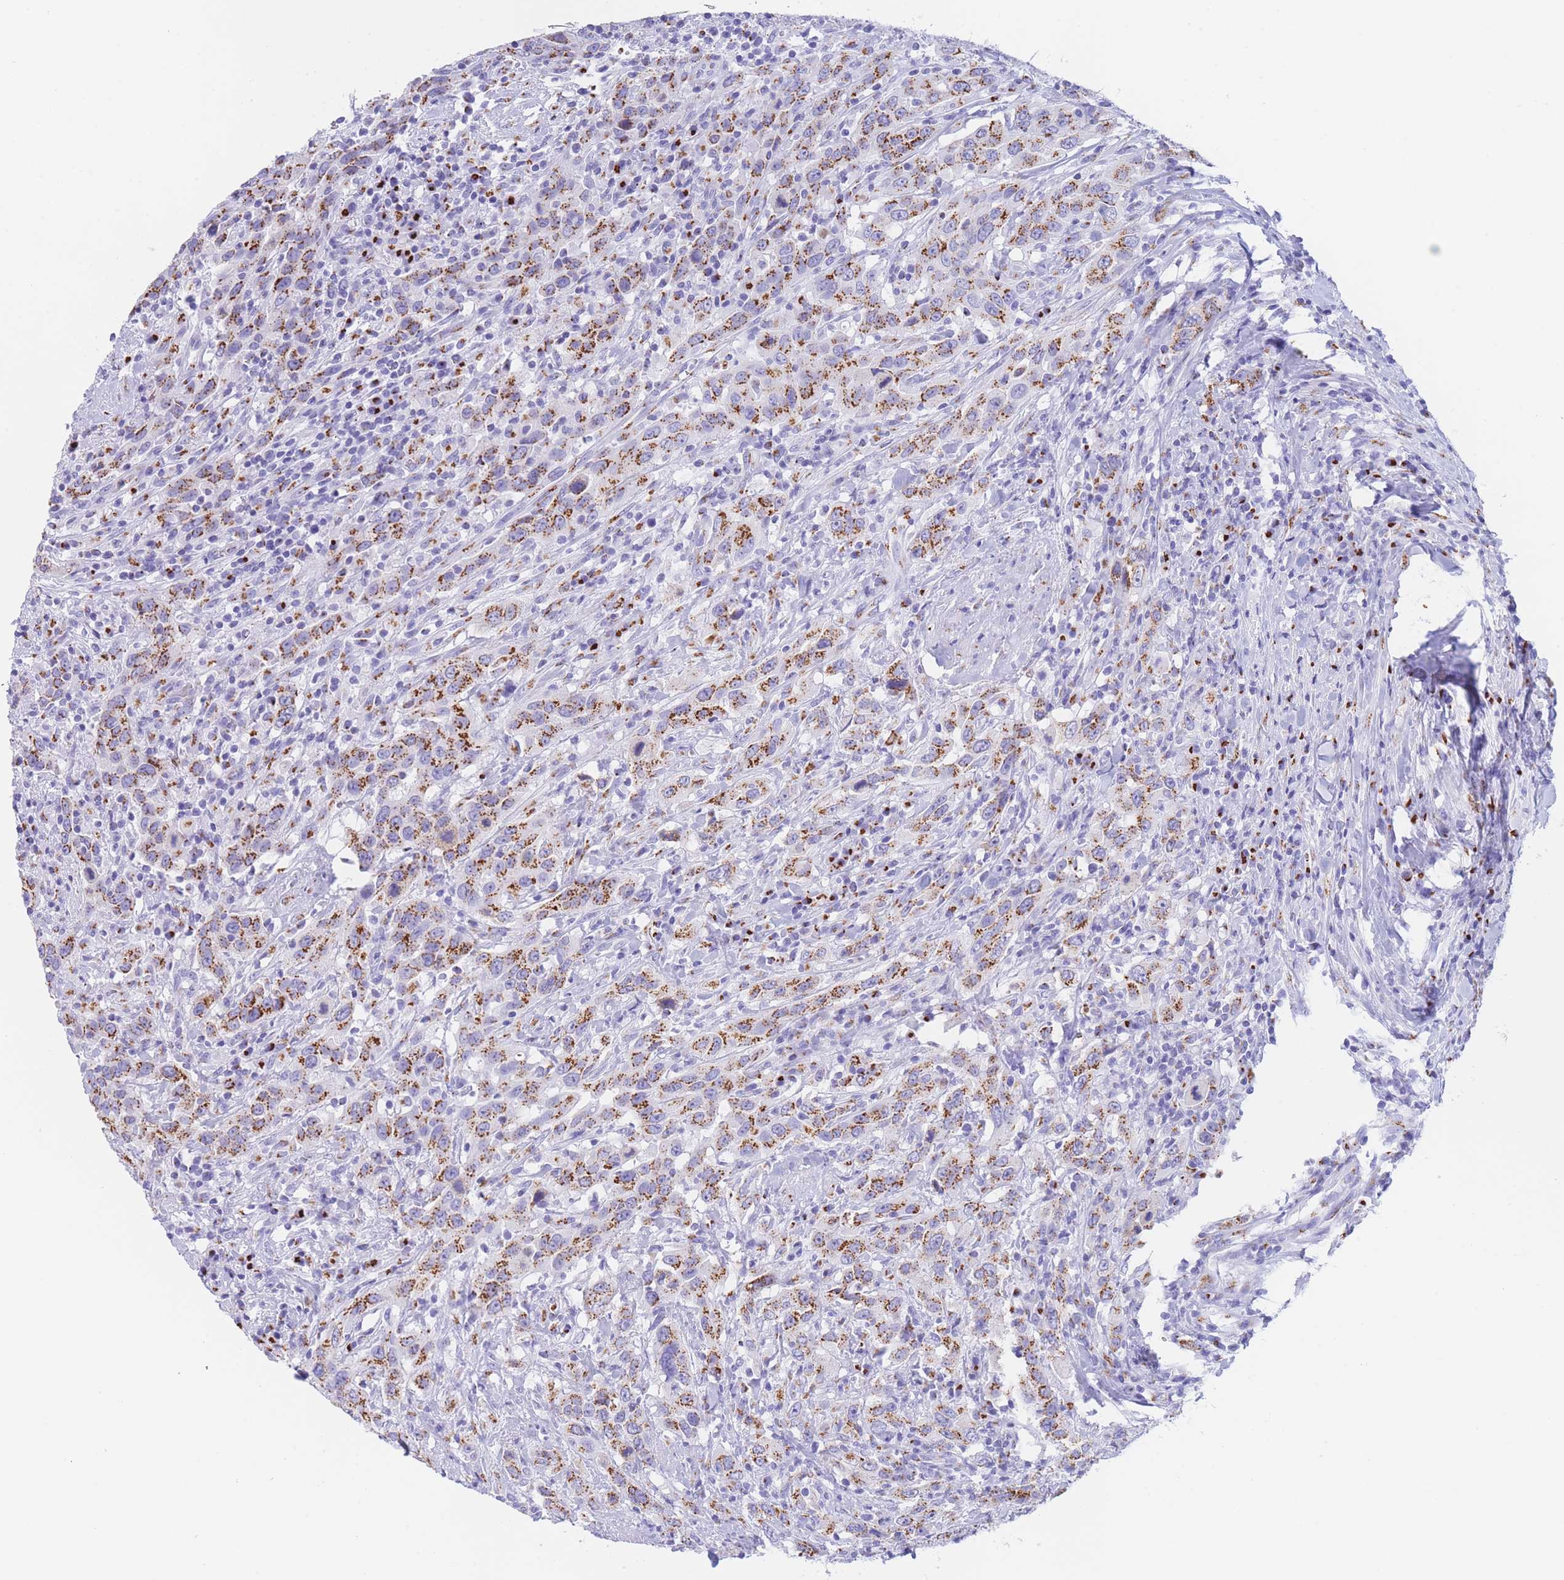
{"staining": {"intensity": "strong", "quantity": ">75%", "location": "cytoplasmic/membranous"}, "tissue": "urothelial cancer", "cell_type": "Tumor cells", "image_type": "cancer", "snomed": [{"axis": "morphology", "description": "Urothelial carcinoma, High grade"}, {"axis": "topography", "description": "Urinary bladder"}], "caption": "The micrograph shows a brown stain indicating the presence of a protein in the cytoplasmic/membranous of tumor cells in urothelial cancer.", "gene": "FAM3C", "patient": {"sex": "male", "age": 61}}